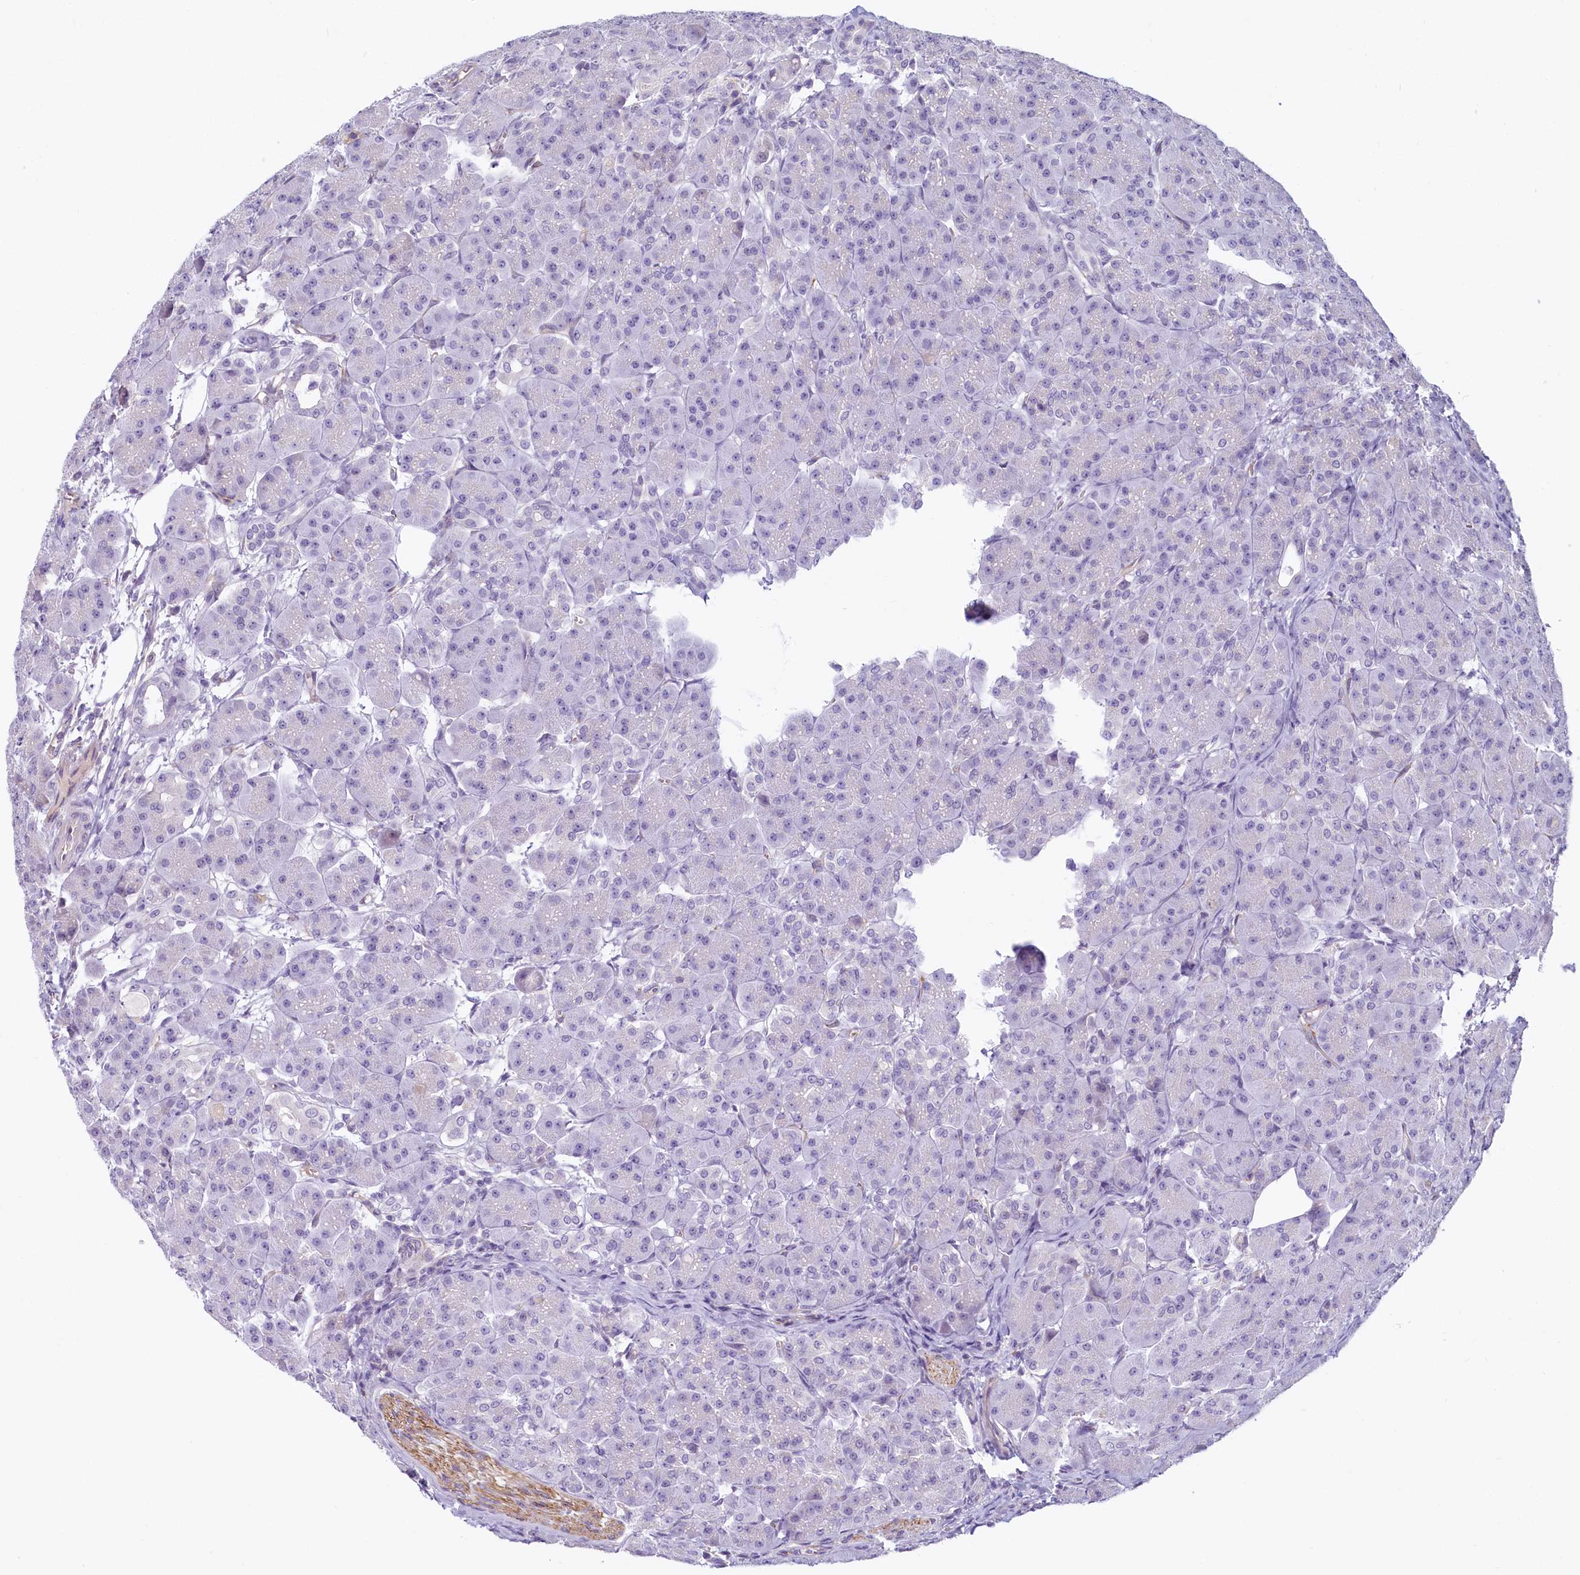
{"staining": {"intensity": "negative", "quantity": "none", "location": "none"}, "tissue": "pancreas", "cell_type": "Exocrine glandular cells", "image_type": "normal", "snomed": [{"axis": "morphology", "description": "Normal tissue, NOS"}, {"axis": "topography", "description": "Pancreas"}], "caption": "DAB immunohistochemical staining of benign pancreas reveals no significant positivity in exocrine glandular cells. (Brightfield microscopy of DAB (3,3'-diaminobenzidine) IHC at high magnification).", "gene": "PROCR", "patient": {"sex": "male", "age": 63}}